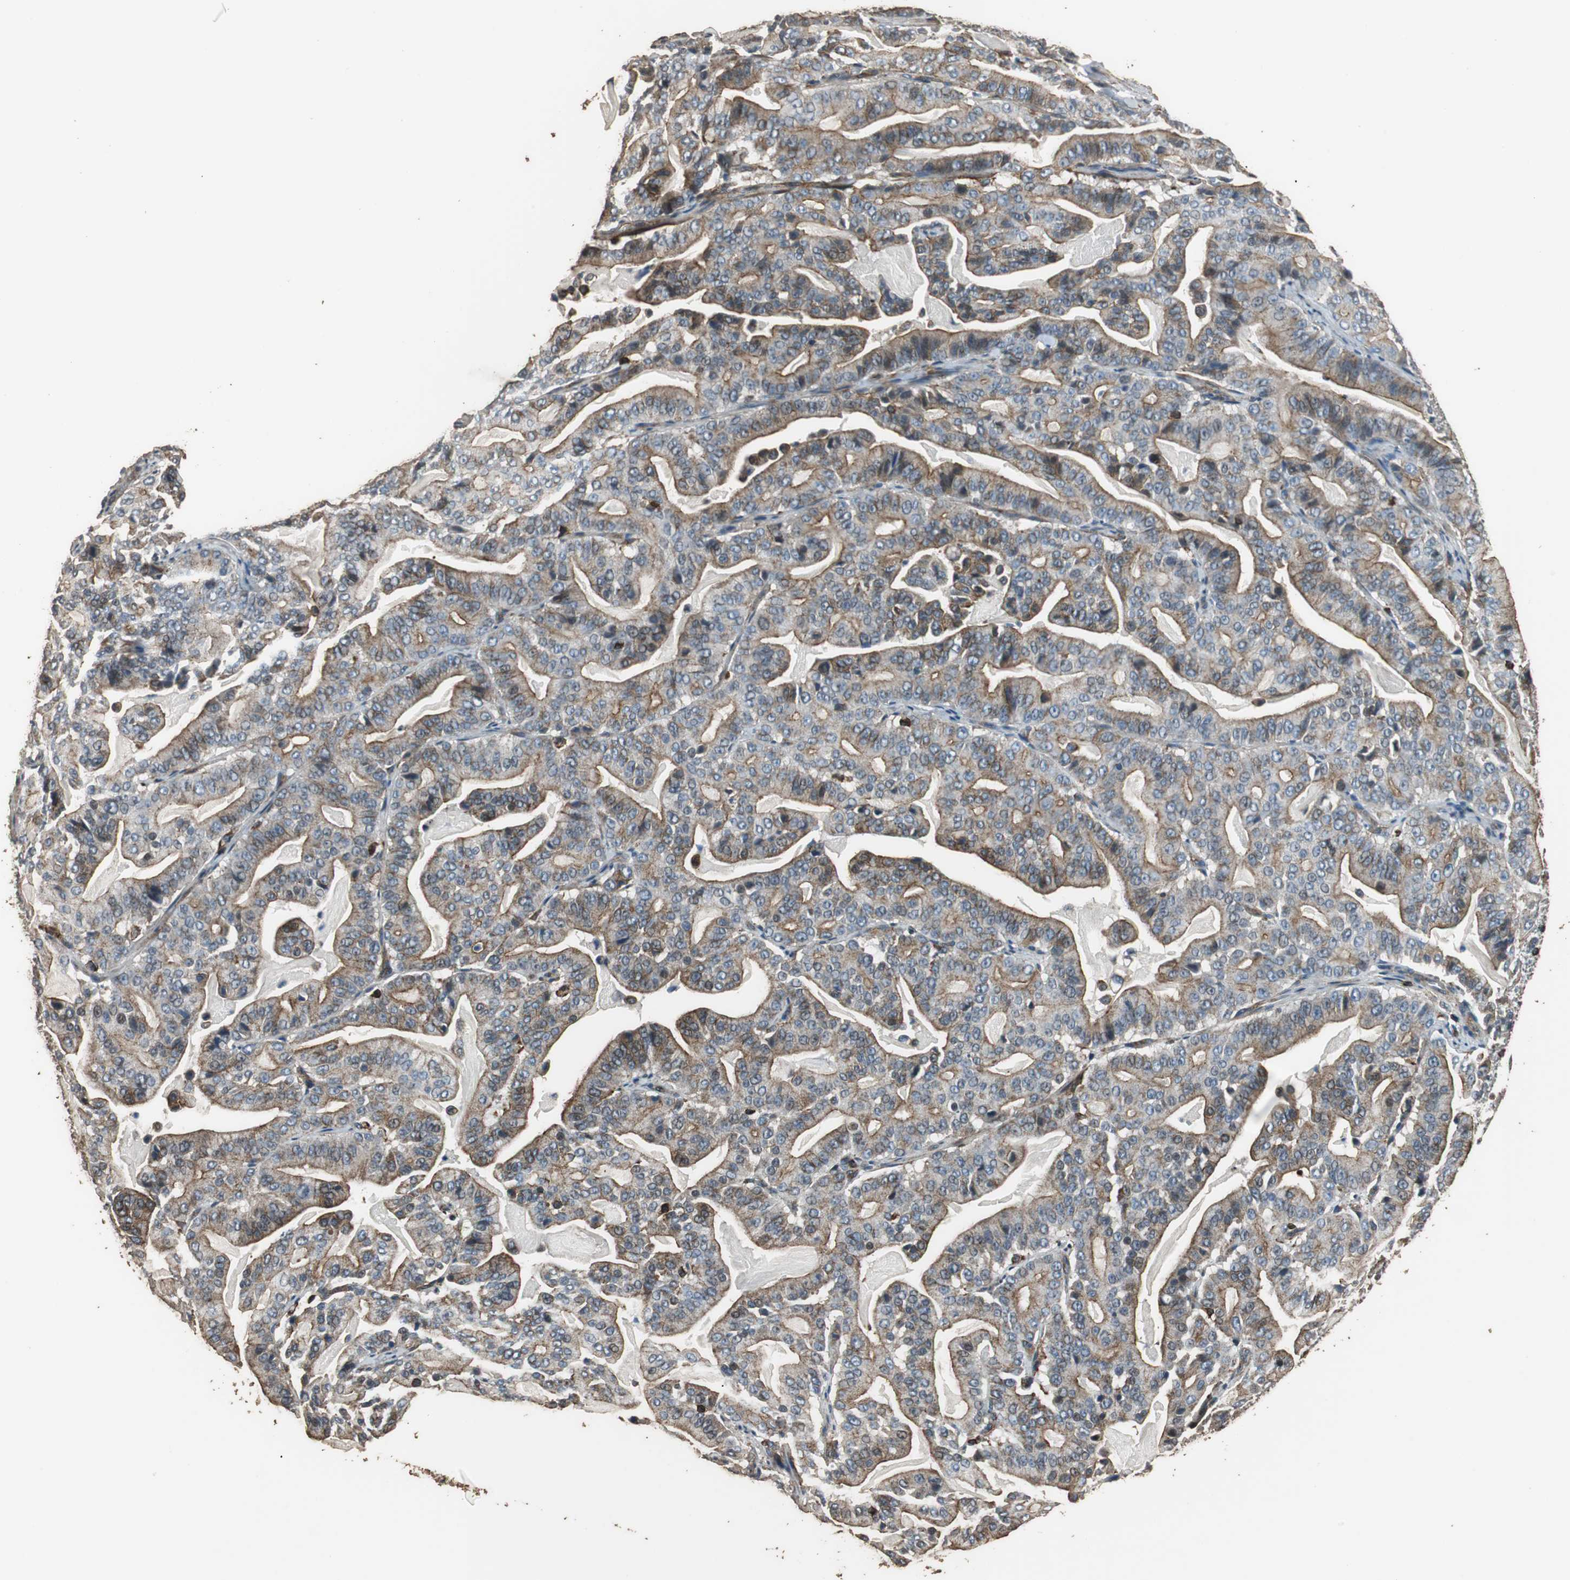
{"staining": {"intensity": "weak", "quantity": ">75%", "location": "cytoplasmic/membranous"}, "tissue": "pancreatic cancer", "cell_type": "Tumor cells", "image_type": "cancer", "snomed": [{"axis": "morphology", "description": "Adenocarcinoma, NOS"}, {"axis": "topography", "description": "Pancreas"}], "caption": "The histopathology image shows staining of pancreatic cancer (adenocarcinoma), revealing weak cytoplasmic/membranous protein expression (brown color) within tumor cells.", "gene": "PRKRA", "patient": {"sex": "male", "age": 63}}